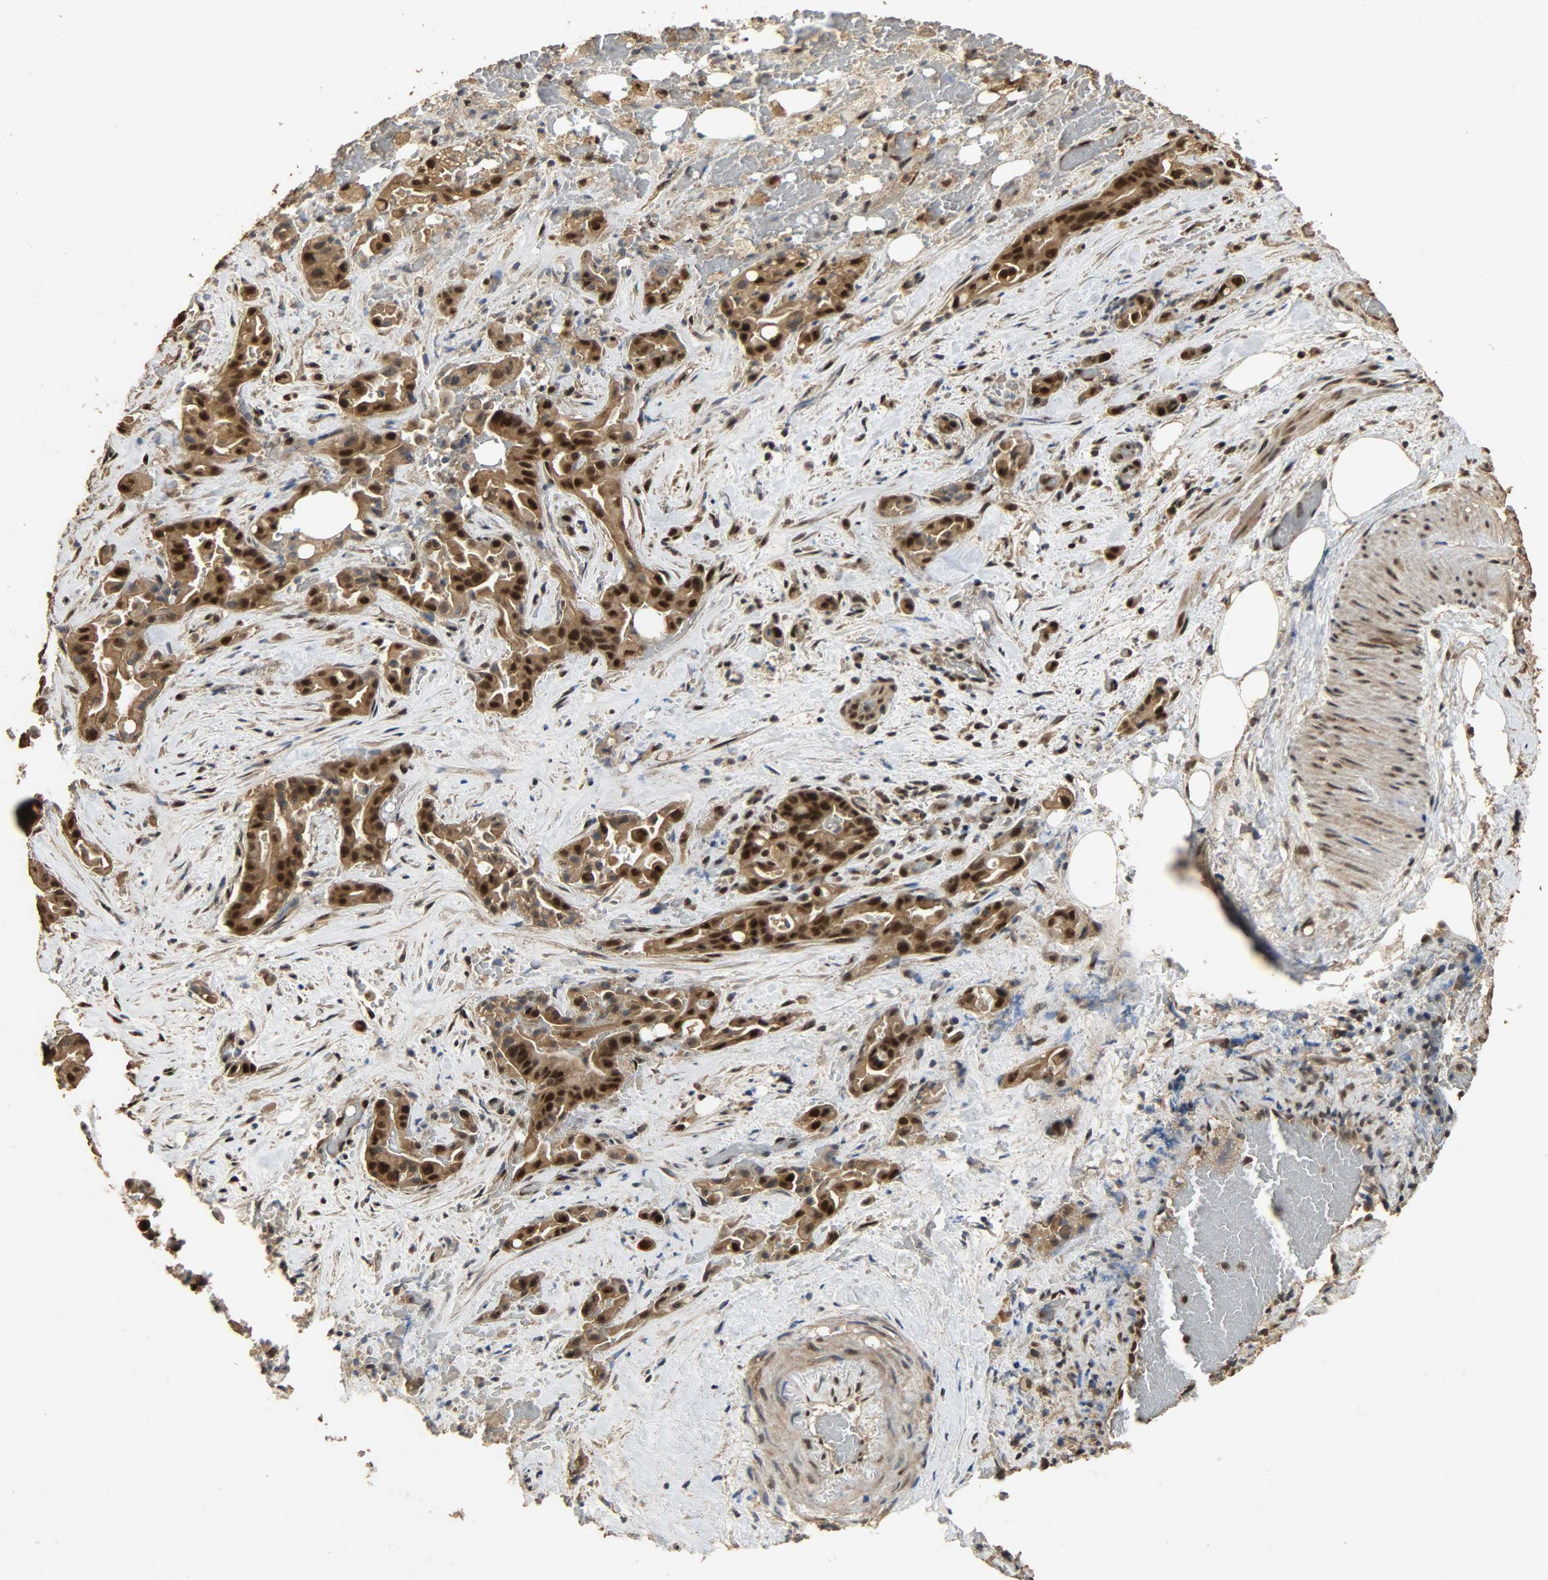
{"staining": {"intensity": "strong", "quantity": ">75%", "location": "cytoplasmic/membranous,nuclear"}, "tissue": "liver cancer", "cell_type": "Tumor cells", "image_type": "cancer", "snomed": [{"axis": "morphology", "description": "Cholangiocarcinoma"}, {"axis": "topography", "description": "Liver"}], "caption": "This photomicrograph reveals liver cholangiocarcinoma stained with immunohistochemistry (IHC) to label a protein in brown. The cytoplasmic/membranous and nuclear of tumor cells show strong positivity for the protein. Nuclei are counter-stained blue.", "gene": "CCNT2", "patient": {"sex": "female", "age": 68}}